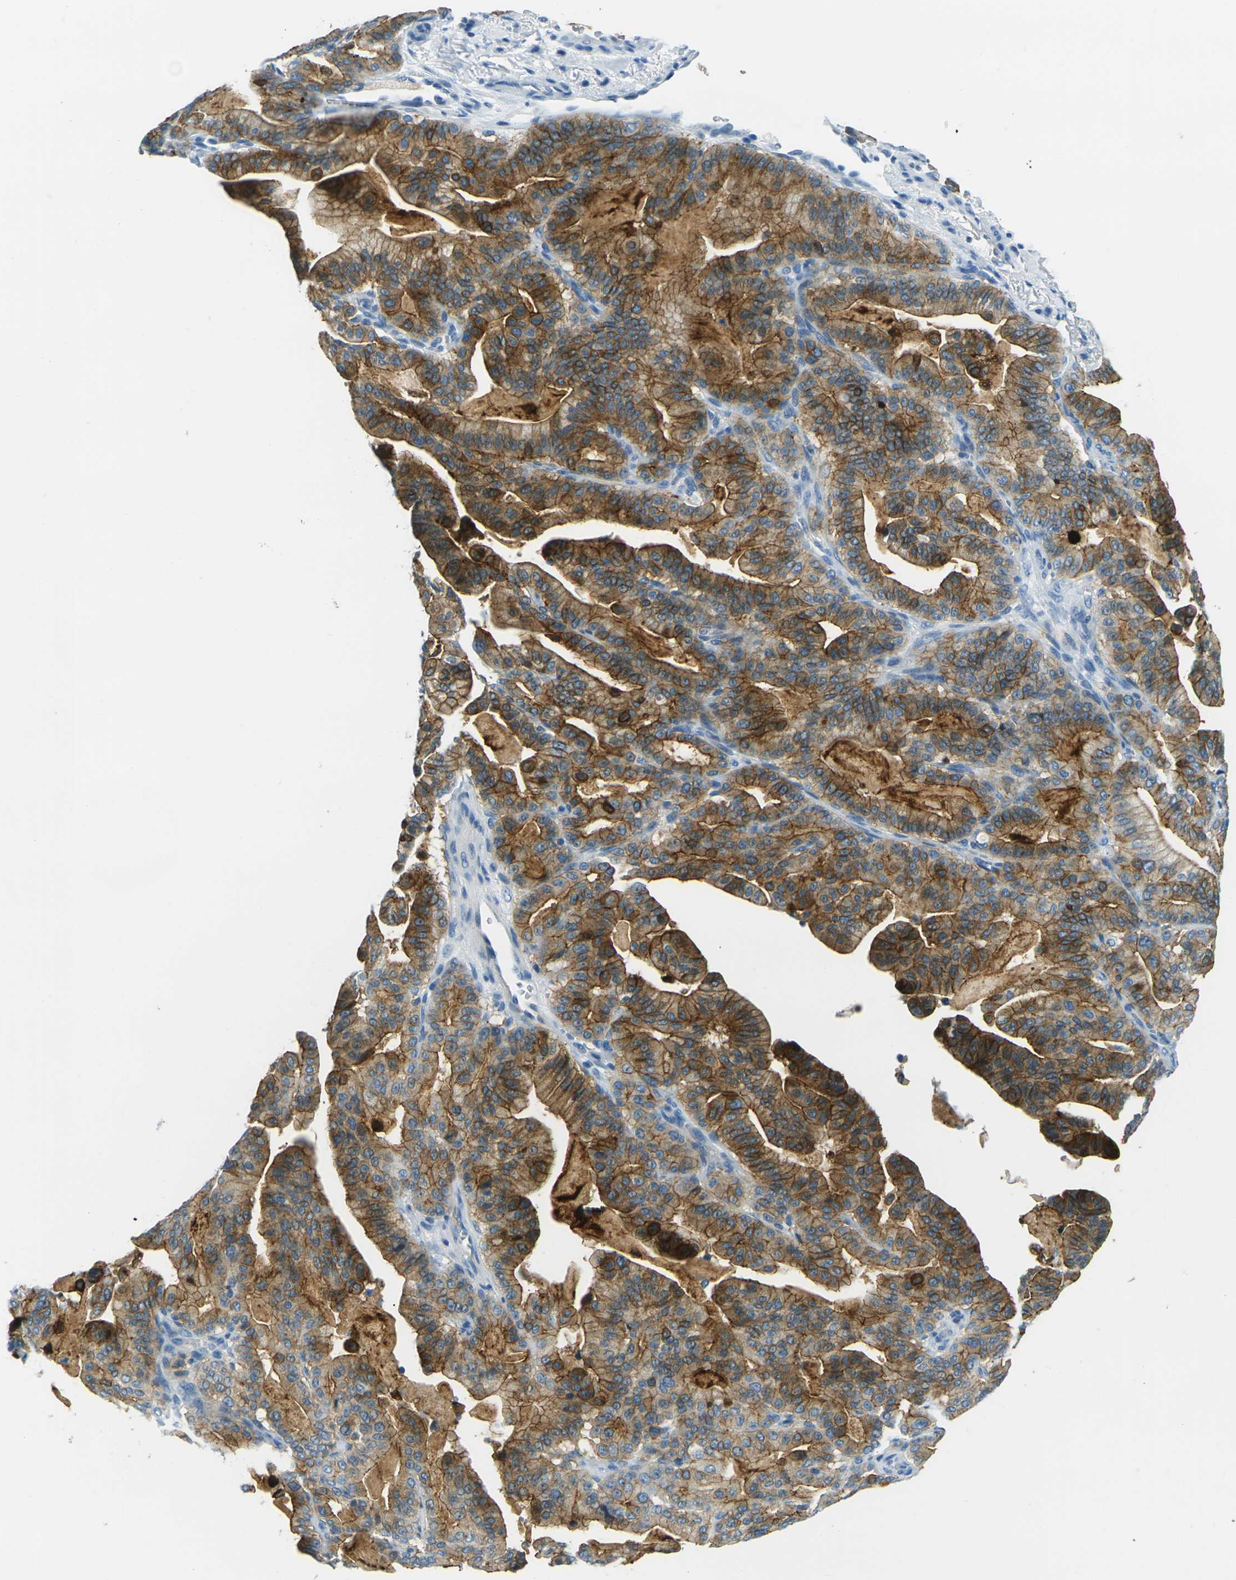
{"staining": {"intensity": "moderate", "quantity": "25%-75%", "location": "cytoplasmic/membranous"}, "tissue": "pancreatic cancer", "cell_type": "Tumor cells", "image_type": "cancer", "snomed": [{"axis": "morphology", "description": "Adenocarcinoma, NOS"}, {"axis": "topography", "description": "Pancreas"}], "caption": "Protein expression analysis of human pancreatic adenocarcinoma reveals moderate cytoplasmic/membranous positivity in approximately 25%-75% of tumor cells.", "gene": "OCLN", "patient": {"sex": "male", "age": 63}}